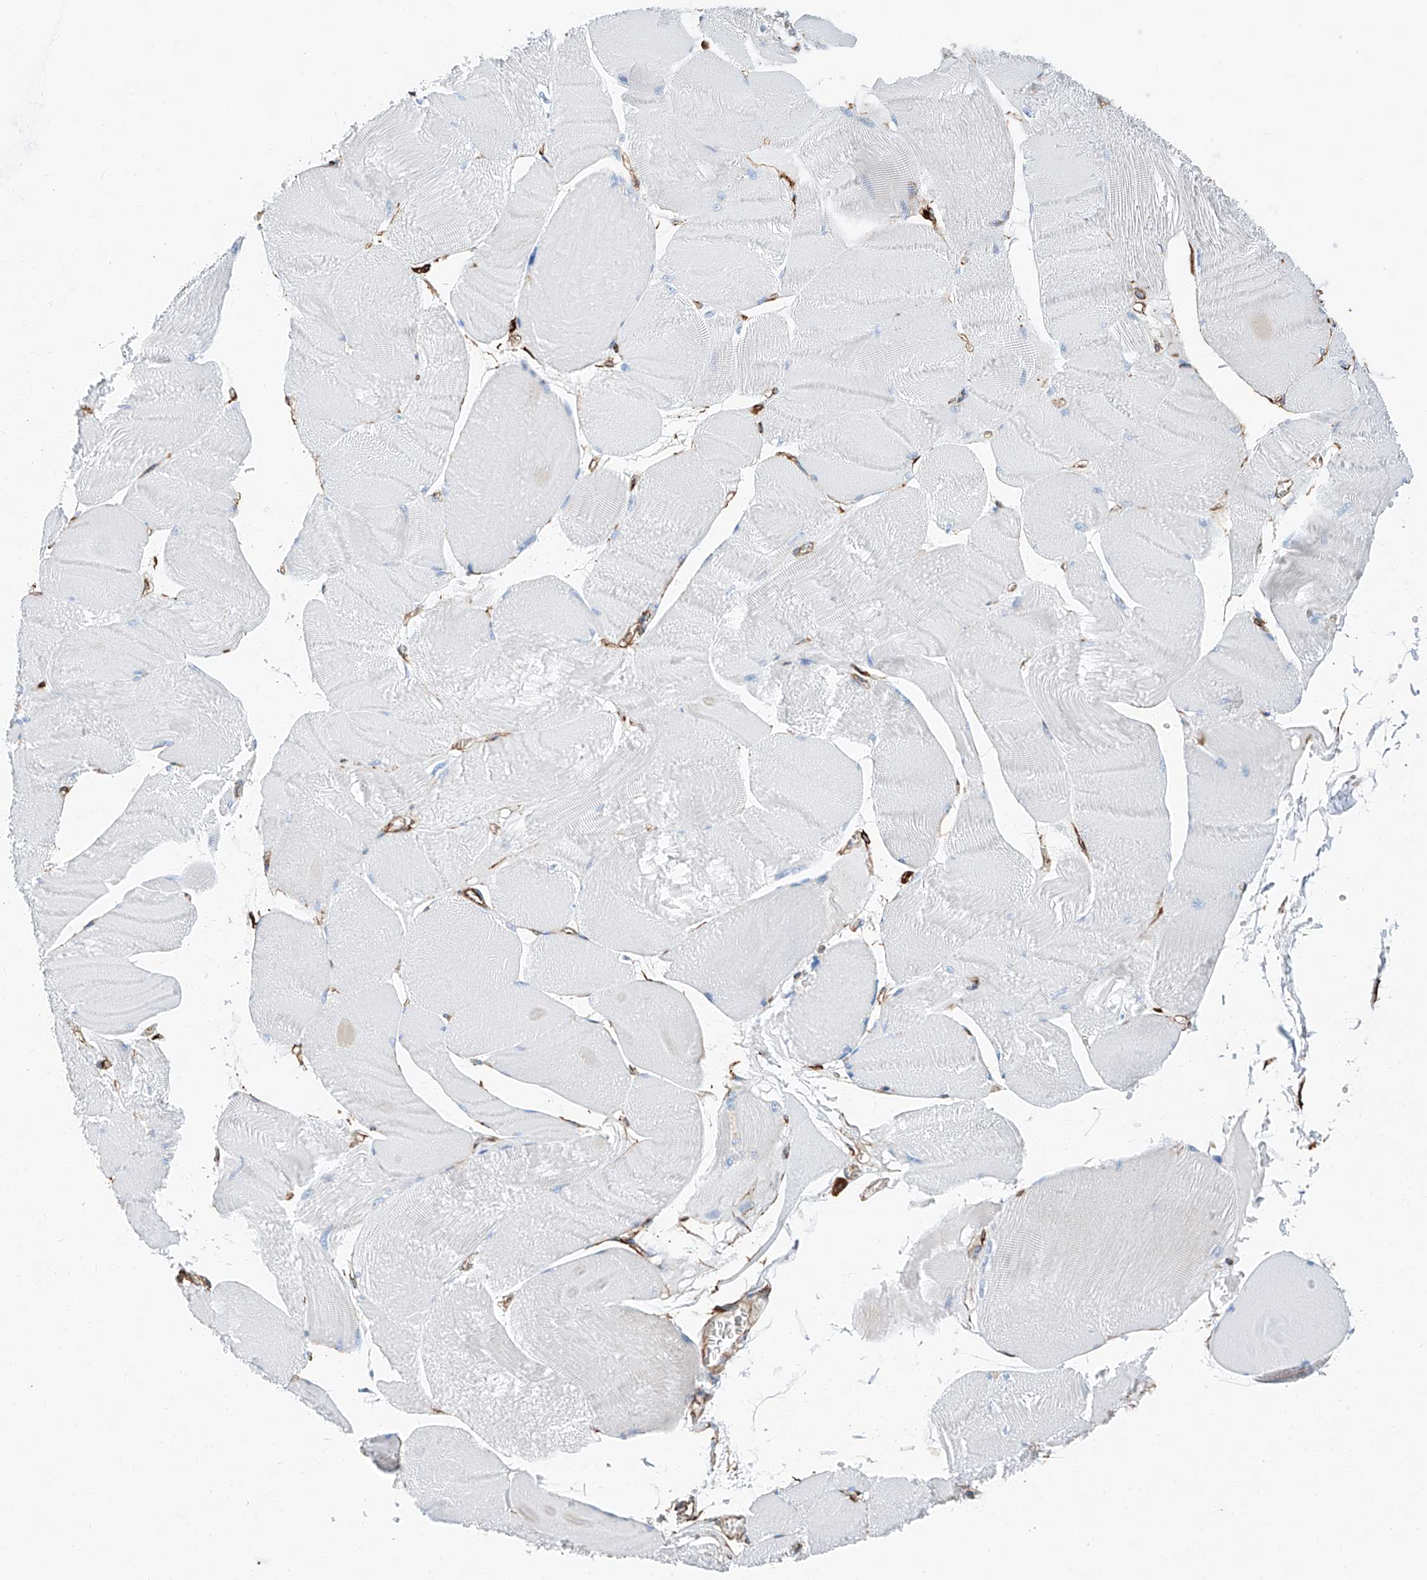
{"staining": {"intensity": "negative", "quantity": "none", "location": "none"}, "tissue": "skeletal muscle", "cell_type": "Myocytes", "image_type": "normal", "snomed": [{"axis": "morphology", "description": "Normal tissue, NOS"}, {"axis": "morphology", "description": "Basal cell carcinoma"}, {"axis": "topography", "description": "Skeletal muscle"}], "caption": "Myocytes show no significant positivity in normal skeletal muscle.", "gene": "ZNF804A", "patient": {"sex": "female", "age": 64}}